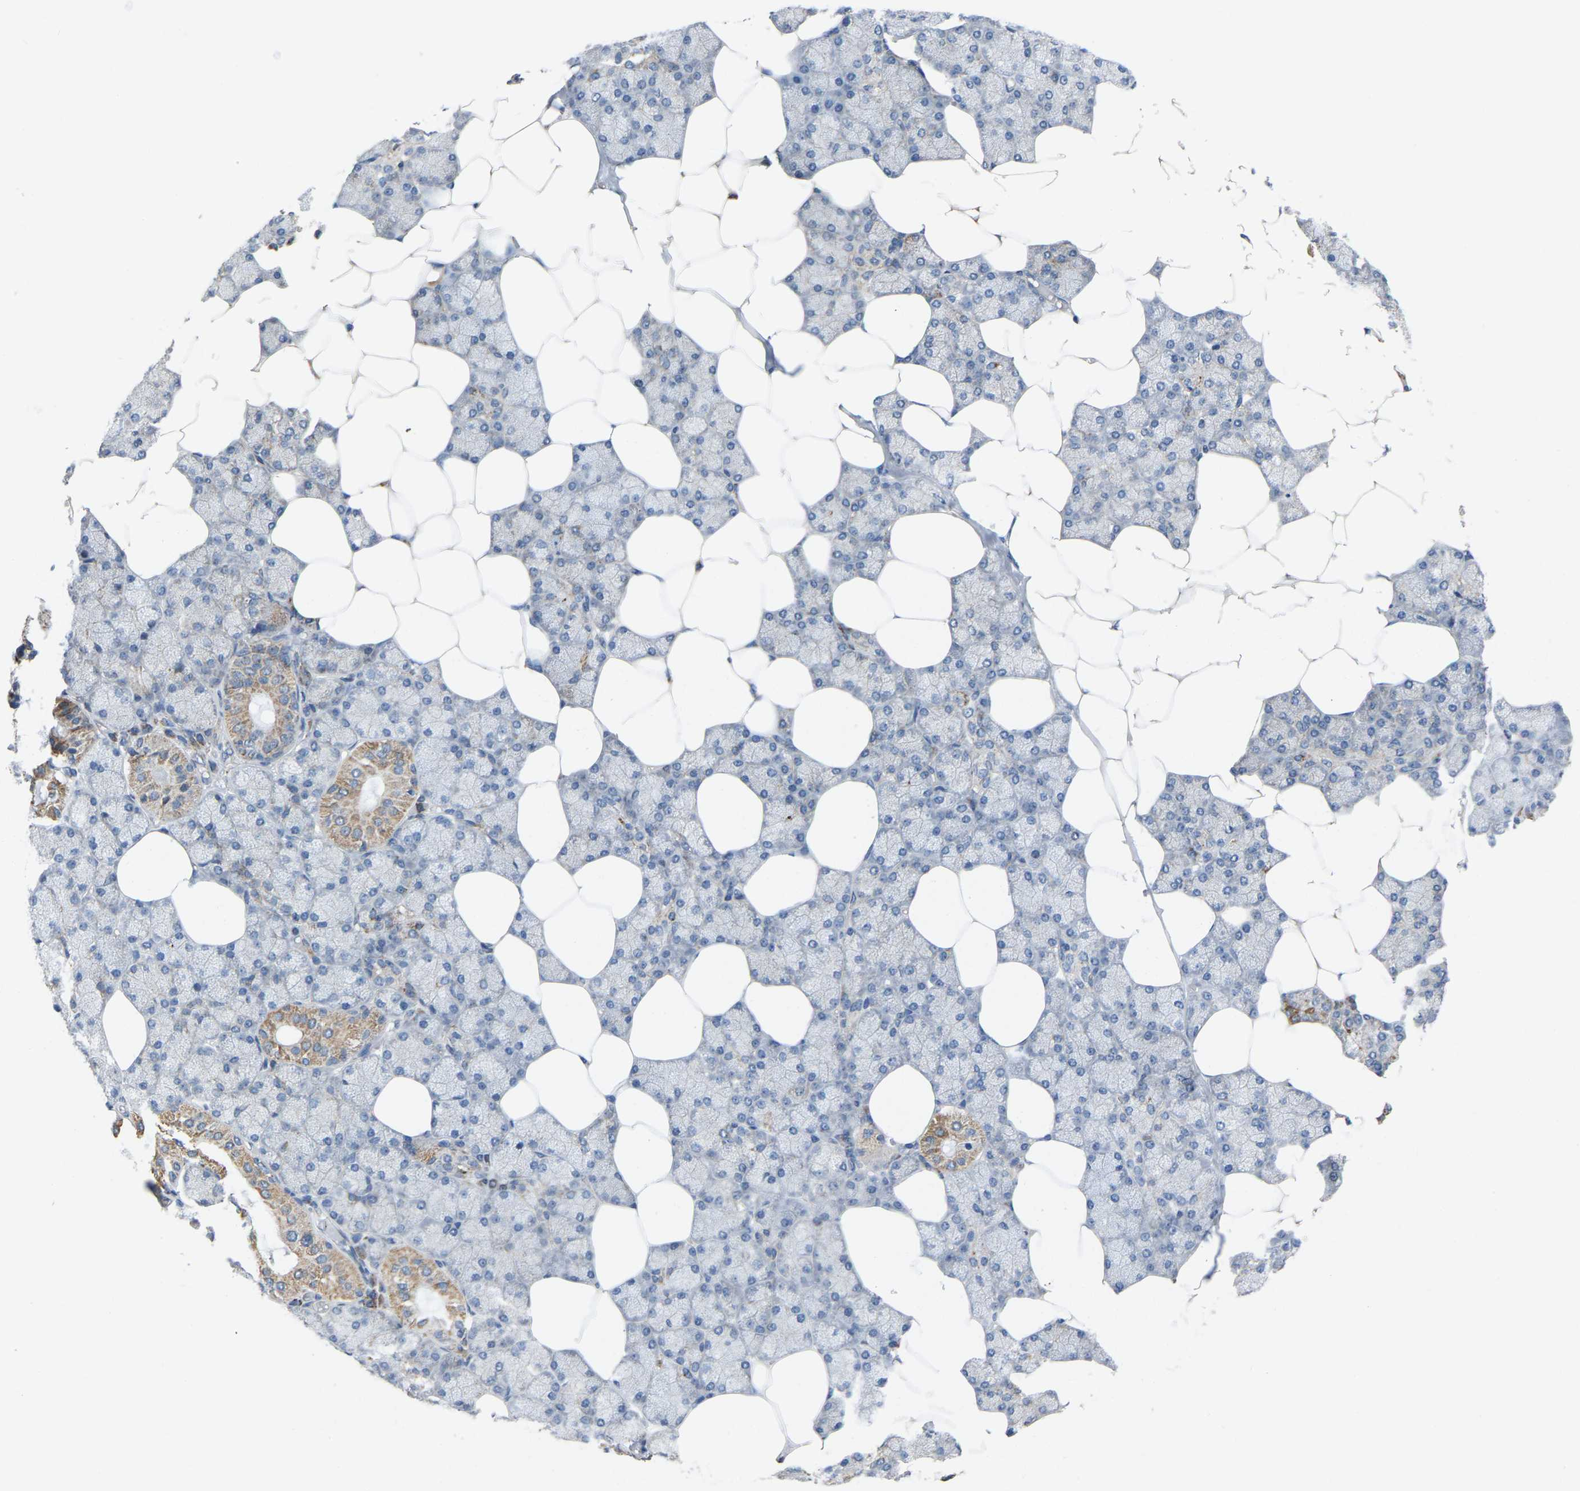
{"staining": {"intensity": "moderate", "quantity": "25%-75%", "location": "cytoplasmic/membranous"}, "tissue": "salivary gland", "cell_type": "Glandular cells", "image_type": "normal", "snomed": [{"axis": "morphology", "description": "Normal tissue, NOS"}, {"axis": "topography", "description": "Salivary gland"}], "caption": "Benign salivary gland demonstrates moderate cytoplasmic/membranous expression in approximately 25%-75% of glandular cells, visualized by immunohistochemistry. (brown staining indicates protein expression, while blue staining denotes nuclei).", "gene": "BCL10", "patient": {"sex": "male", "age": 62}}